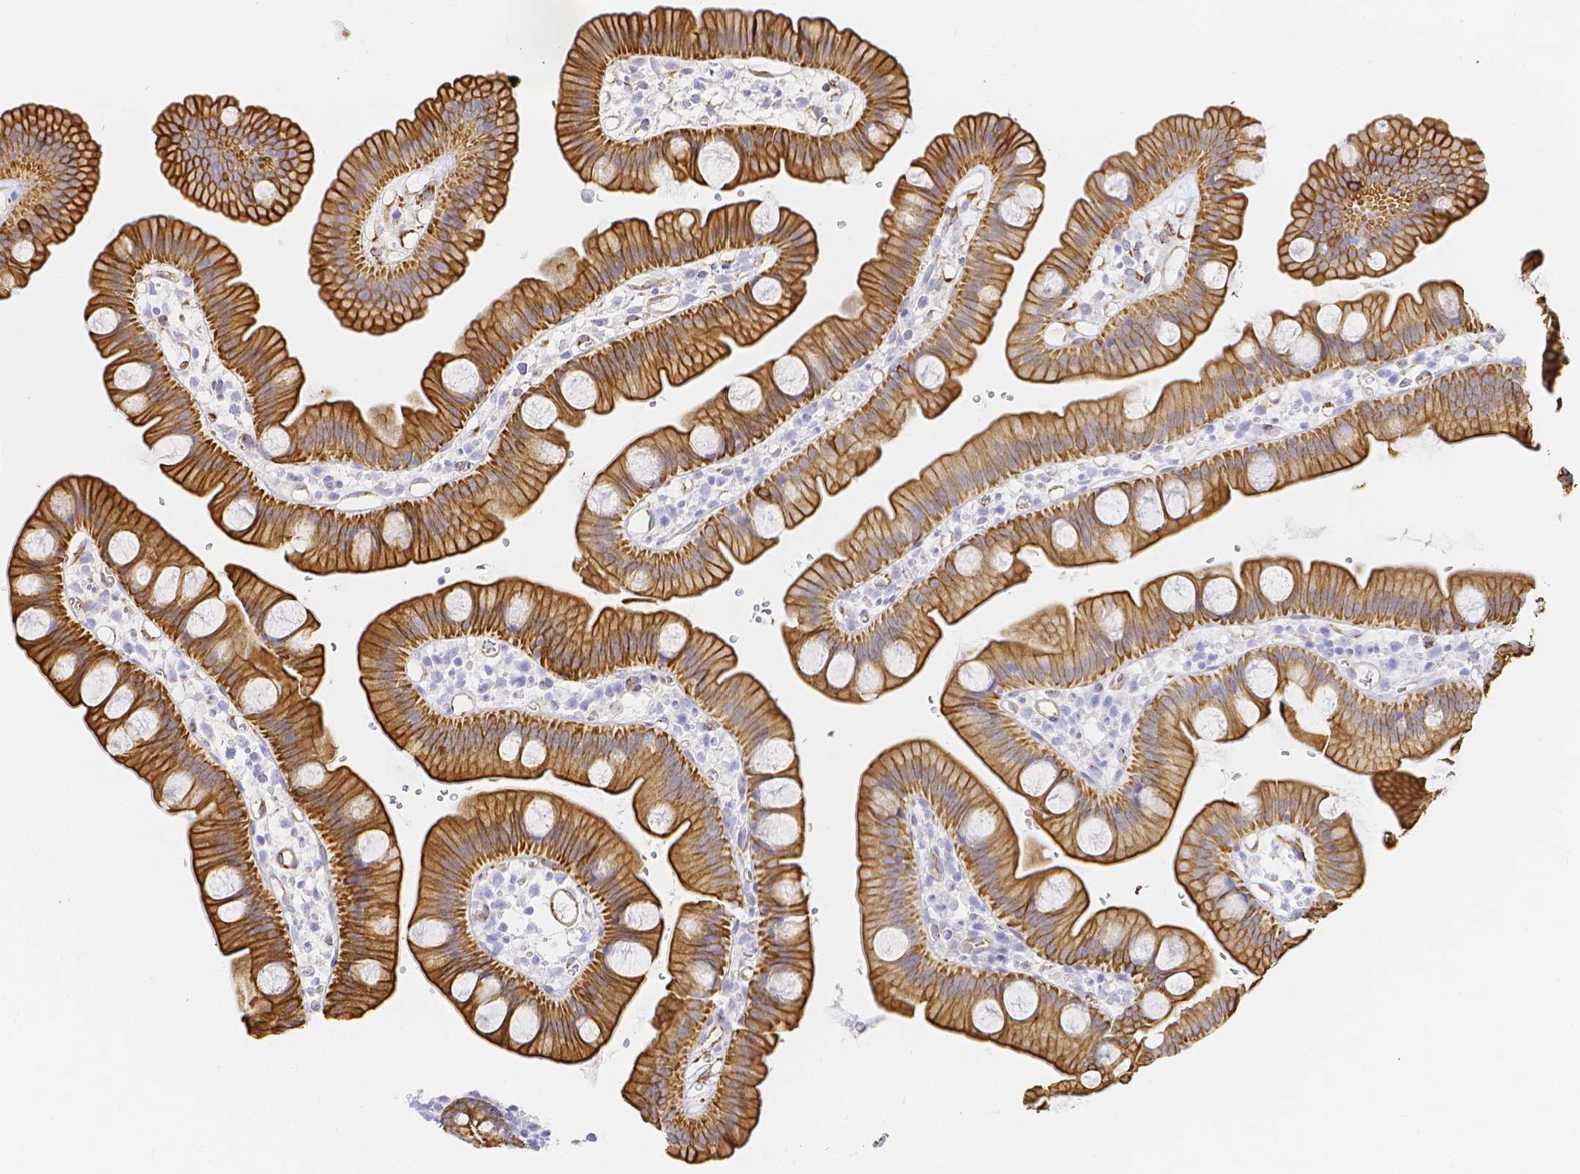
{"staining": {"intensity": "strong", "quantity": ">75%", "location": "cytoplasmic/membranous"}, "tissue": "small intestine", "cell_type": "Glandular cells", "image_type": "normal", "snomed": [{"axis": "morphology", "description": "Normal tissue, NOS"}, {"axis": "topography", "description": "Small intestine"}], "caption": "The photomicrograph reveals immunohistochemical staining of normal small intestine. There is strong cytoplasmic/membranous staining is seen in approximately >75% of glandular cells. (IHC, brightfield microscopy, high magnification).", "gene": "SMURF1", "patient": {"sex": "female", "age": 68}}